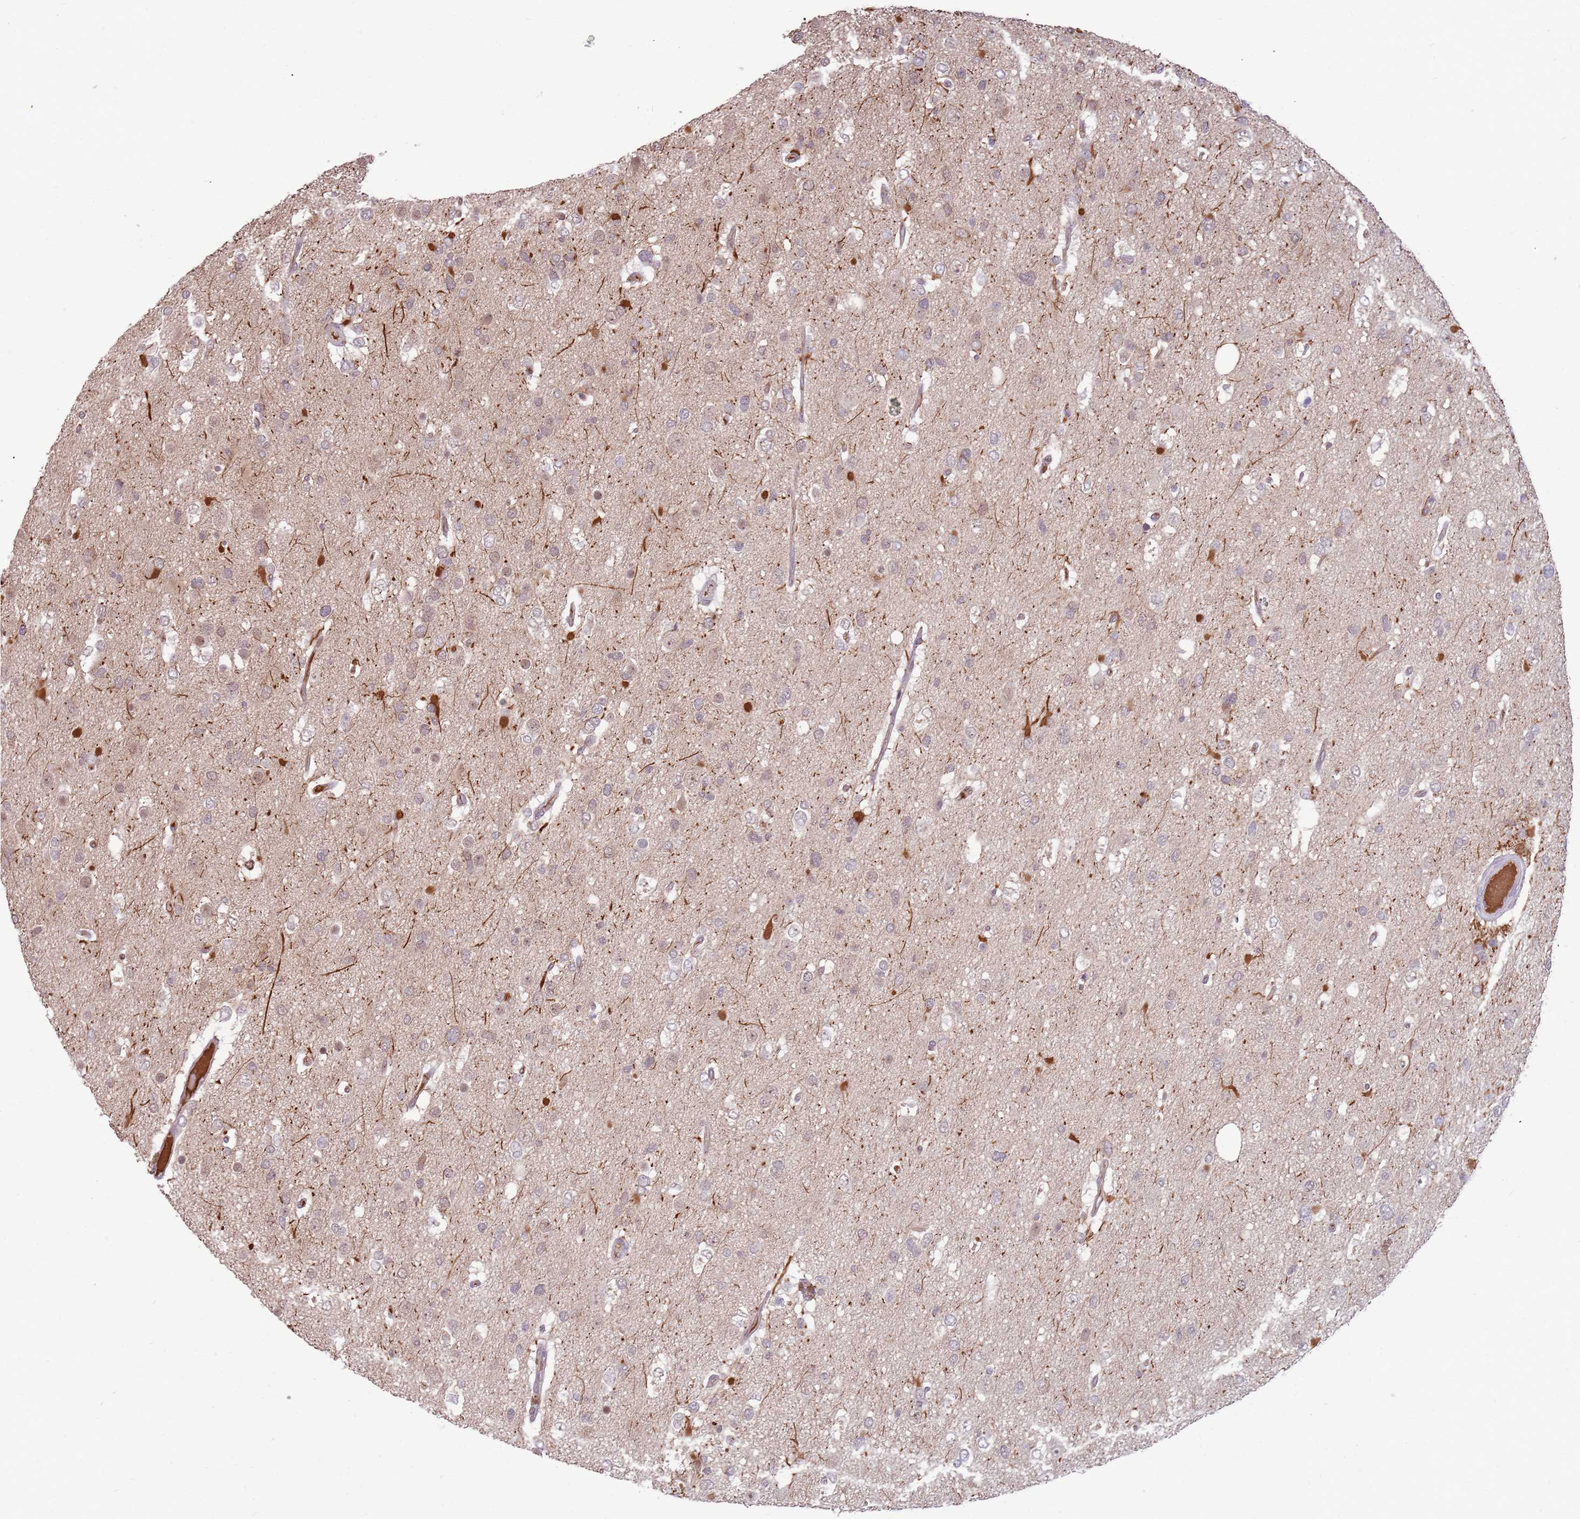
{"staining": {"intensity": "negative", "quantity": "none", "location": "none"}, "tissue": "glioma", "cell_type": "Tumor cells", "image_type": "cancer", "snomed": [{"axis": "morphology", "description": "Glioma, malignant, High grade"}, {"axis": "topography", "description": "Brain"}], "caption": "Immunohistochemistry (IHC) photomicrograph of neoplastic tissue: glioma stained with DAB demonstrates no significant protein expression in tumor cells.", "gene": "NBPF6", "patient": {"sex": "male", "age": 53}}